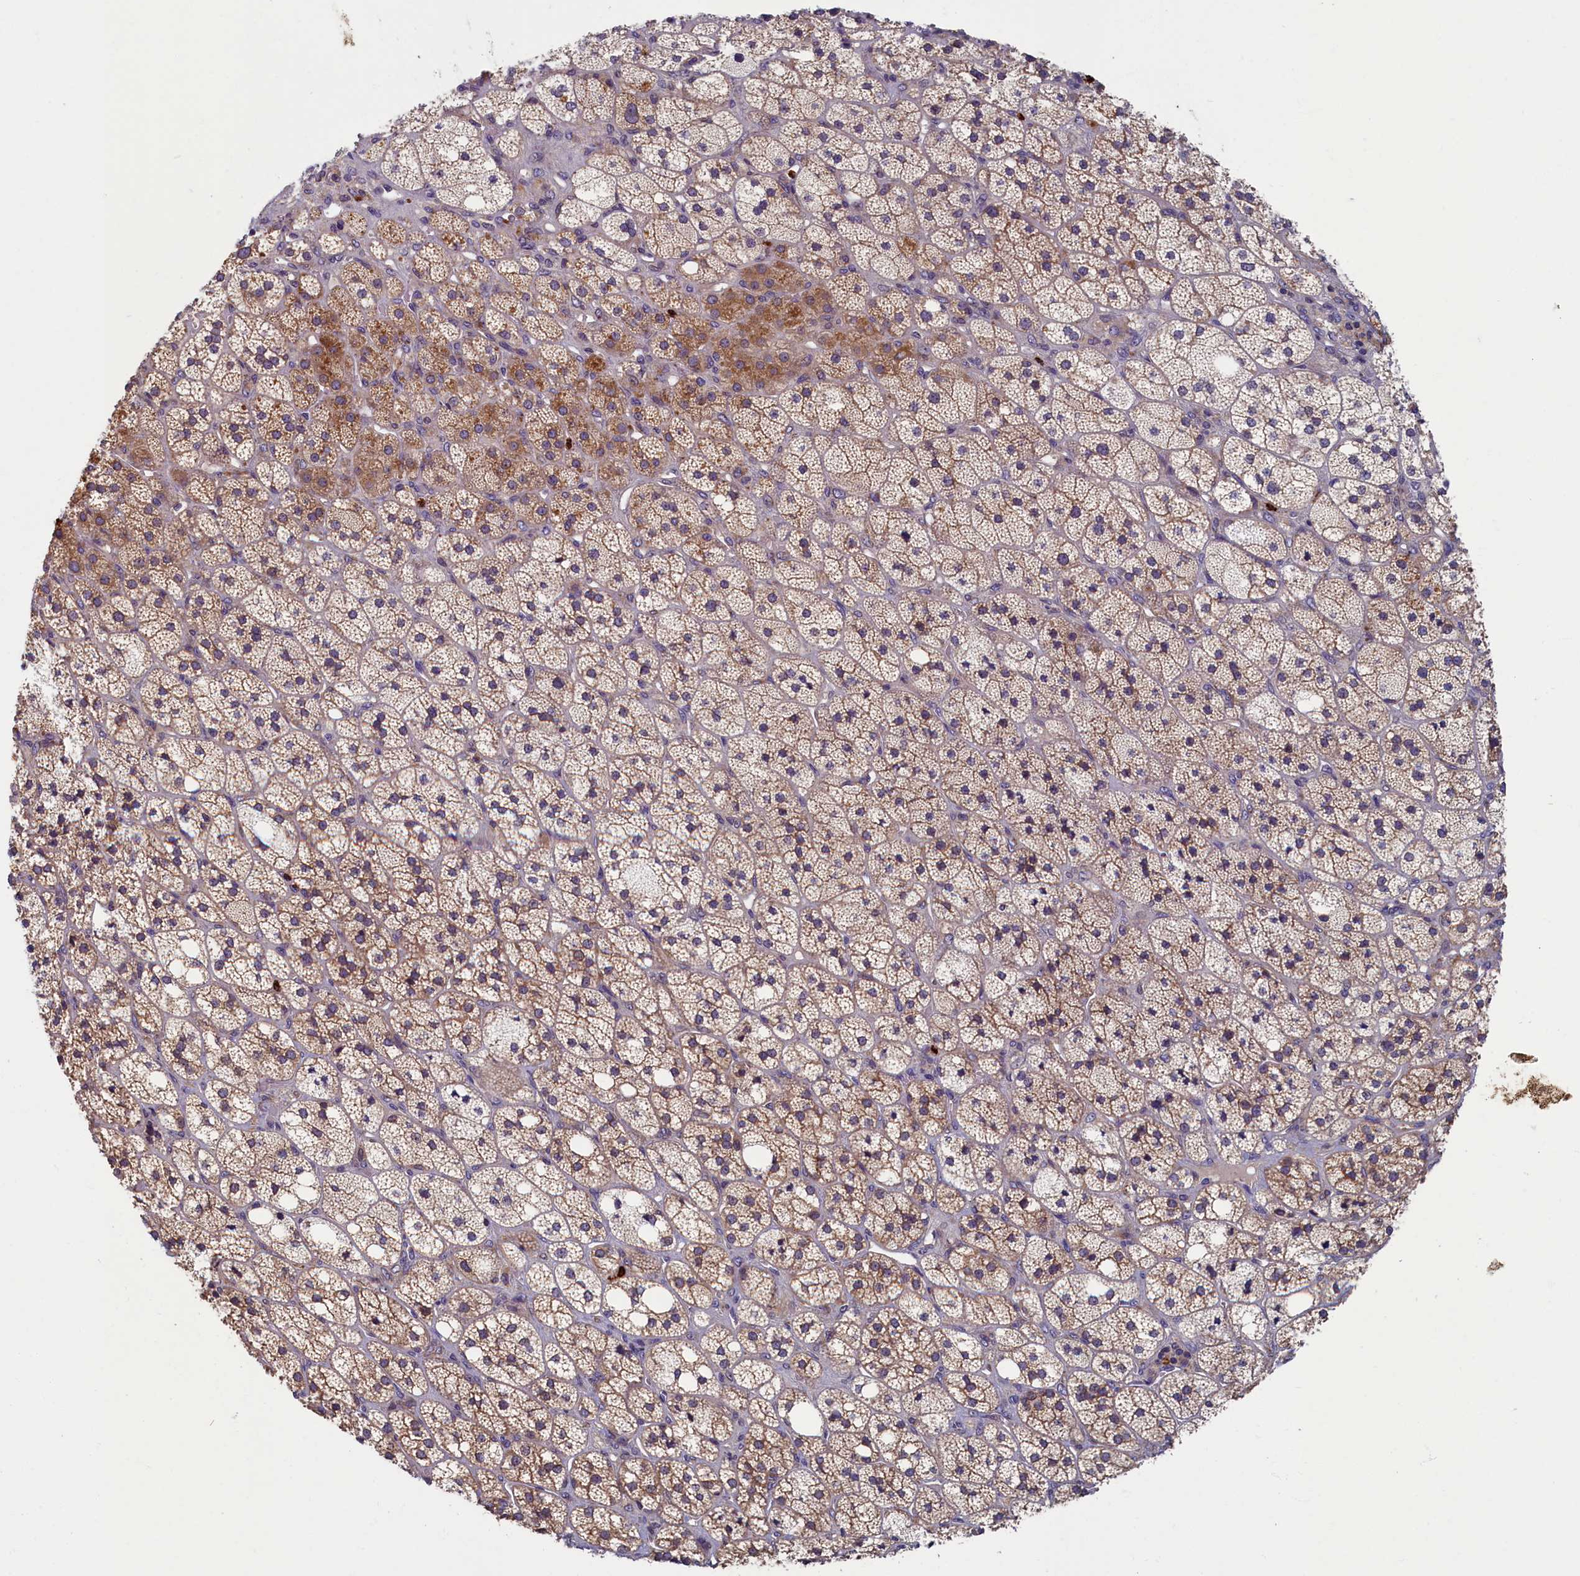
{"staining": {"intensity": "moderate", "quantity": ">75%", "location": "cytoplasmic/membranous"}, "tissue": "adrenal gland", "cell_type": "Glandular cells", "image_type": "normal", "snomed": [{"axis": "morphology", "description": "Normal tissue, NOS"}, {"axis": "topography", "description": "Adrenal gland"}], "caption": "IHC (DAB (3,3'-diaminobenzidine)) staining of unremarkable human adrenal gland reveals moderate cytoplasmic/membranous protein positivity in approximately >75% of glandular cells.", "gene": "TNK2", "patient": {"sex": "male", "age": 61}}